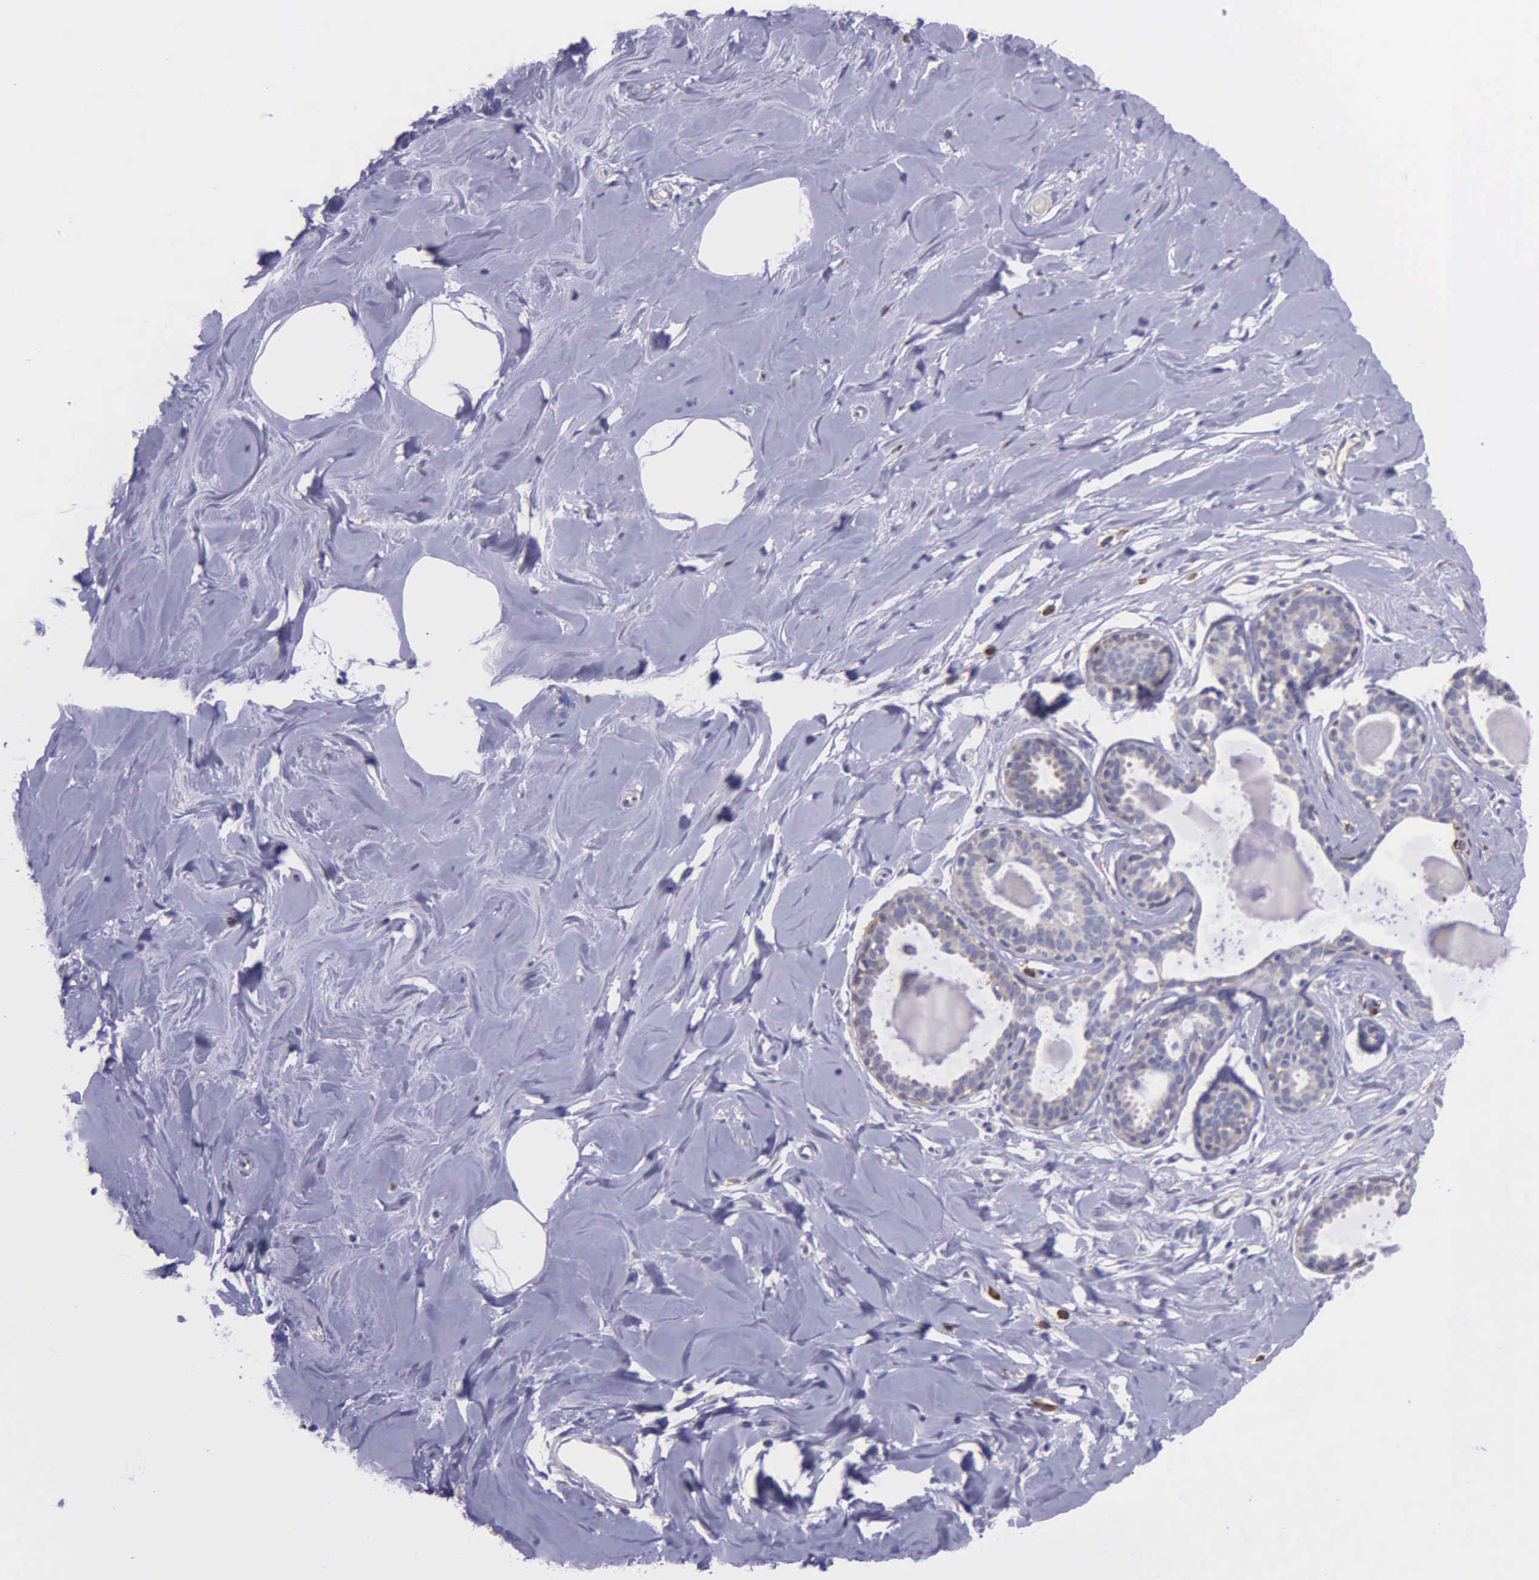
{"staining": {"intensity": "negative", "quantity": "none", "location": "none"}, "tissue": "breast", "cell_type": "Adipocytes", "image_type": "normal", "snomed": [{"axis": "morphology", "description": "Normal tissue, NOS"}, {"axis": "topography", "description": "Breast"}], "caption": "Immunohistochemical staining of unremarkable human breast reveals no significant expression in adipocytes.", "gene": "ZC3H12B", "patient": {"sex": "female", "age": 44}}